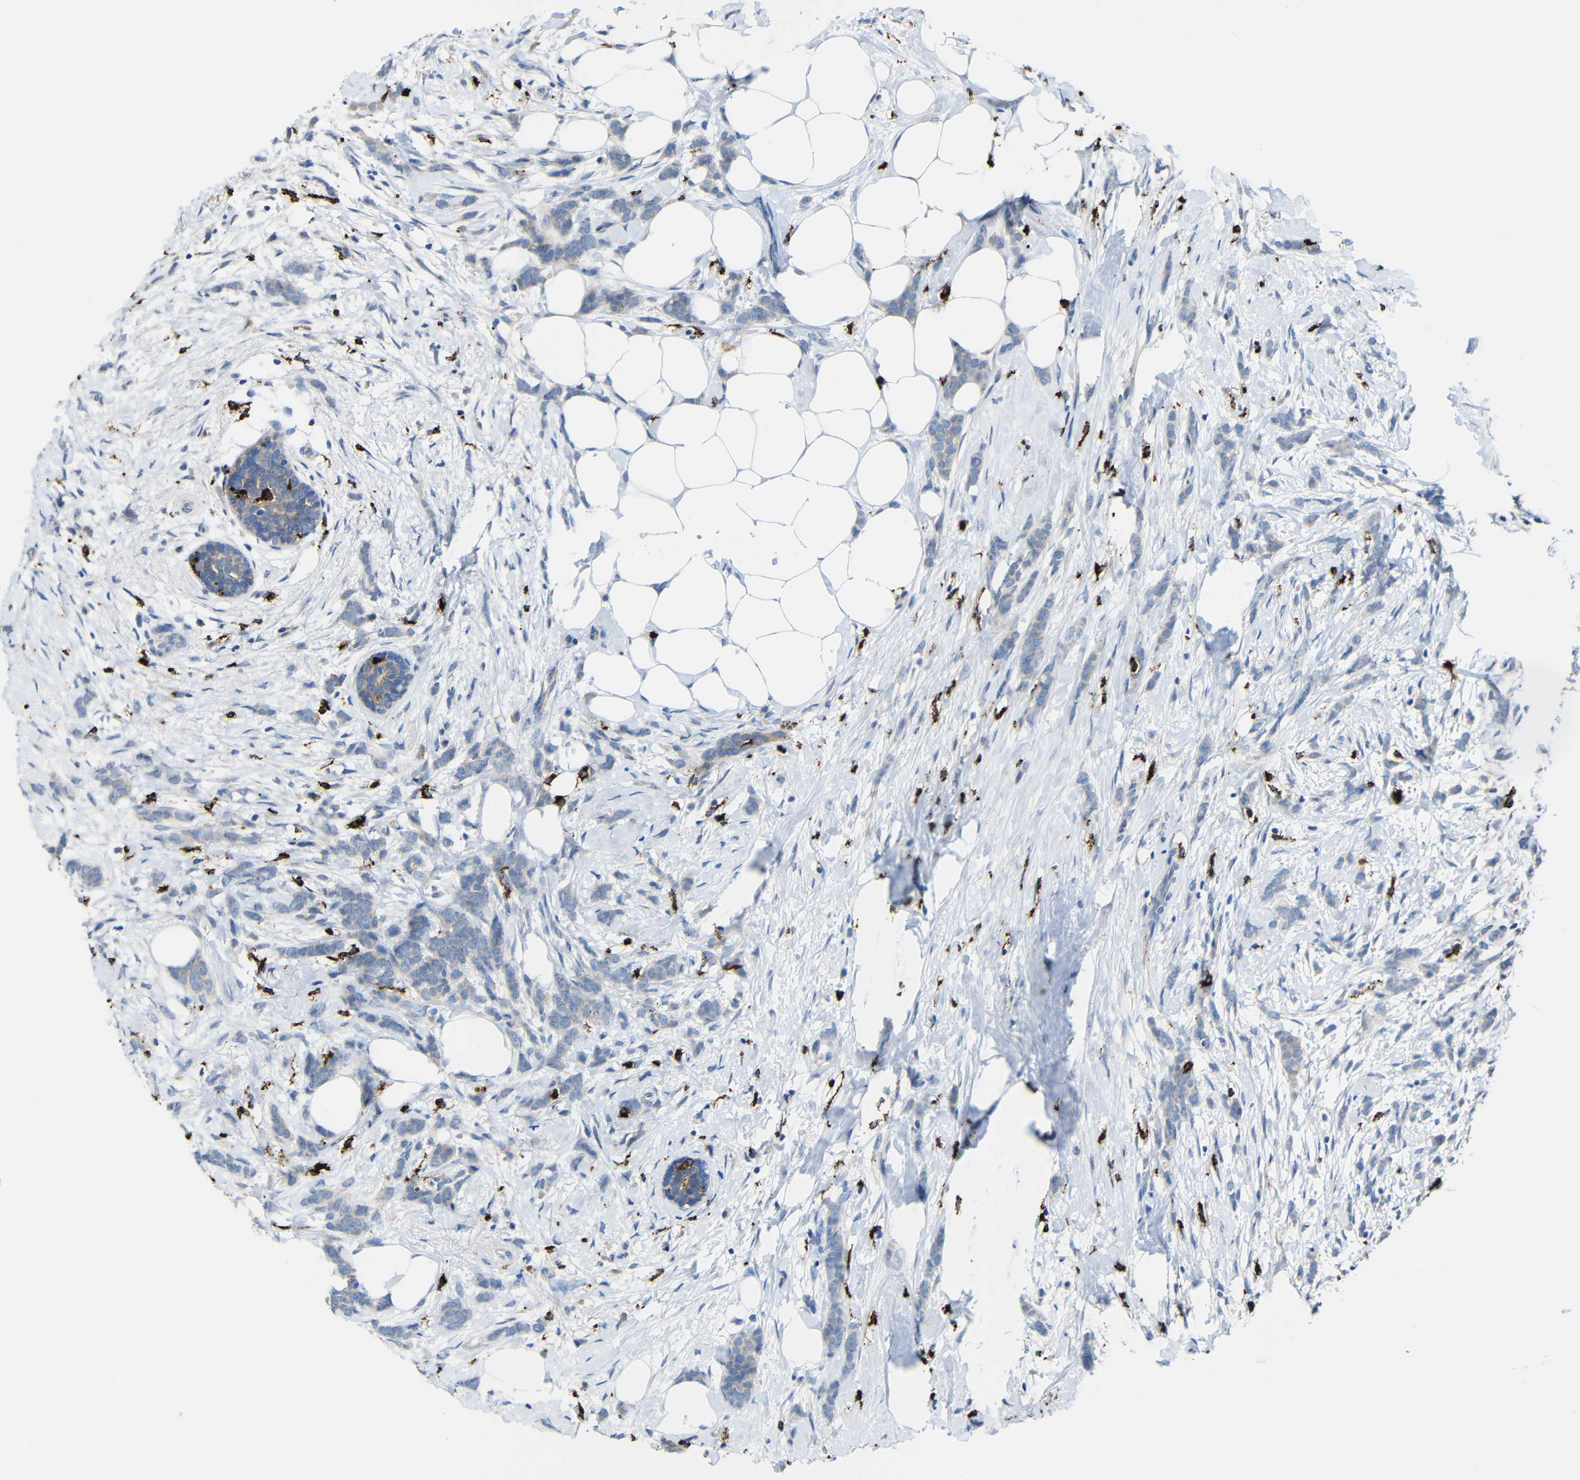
{"staining": {"intensity": "weak", "quantity": "<25%", "location": "cytoplasmic/membranous"}, "tissue": "breast cancer", "cell_type": "Tumor cells", "image_type": "cancer", "snomed": [{"axis": "morphology", "description": "Lobular carcinoma, in situ"}, {"axis": "morphology", "description": "Lobular carcinoma"}, {"axis": "topography", "description": "Breast"}], "caption": "Micrograph shows no significant protein staining in tumor cells of breast lobular carcinoma in situ.", "gene": "HLA-DMA", "patient": {"sex": "female", "age": 41}}